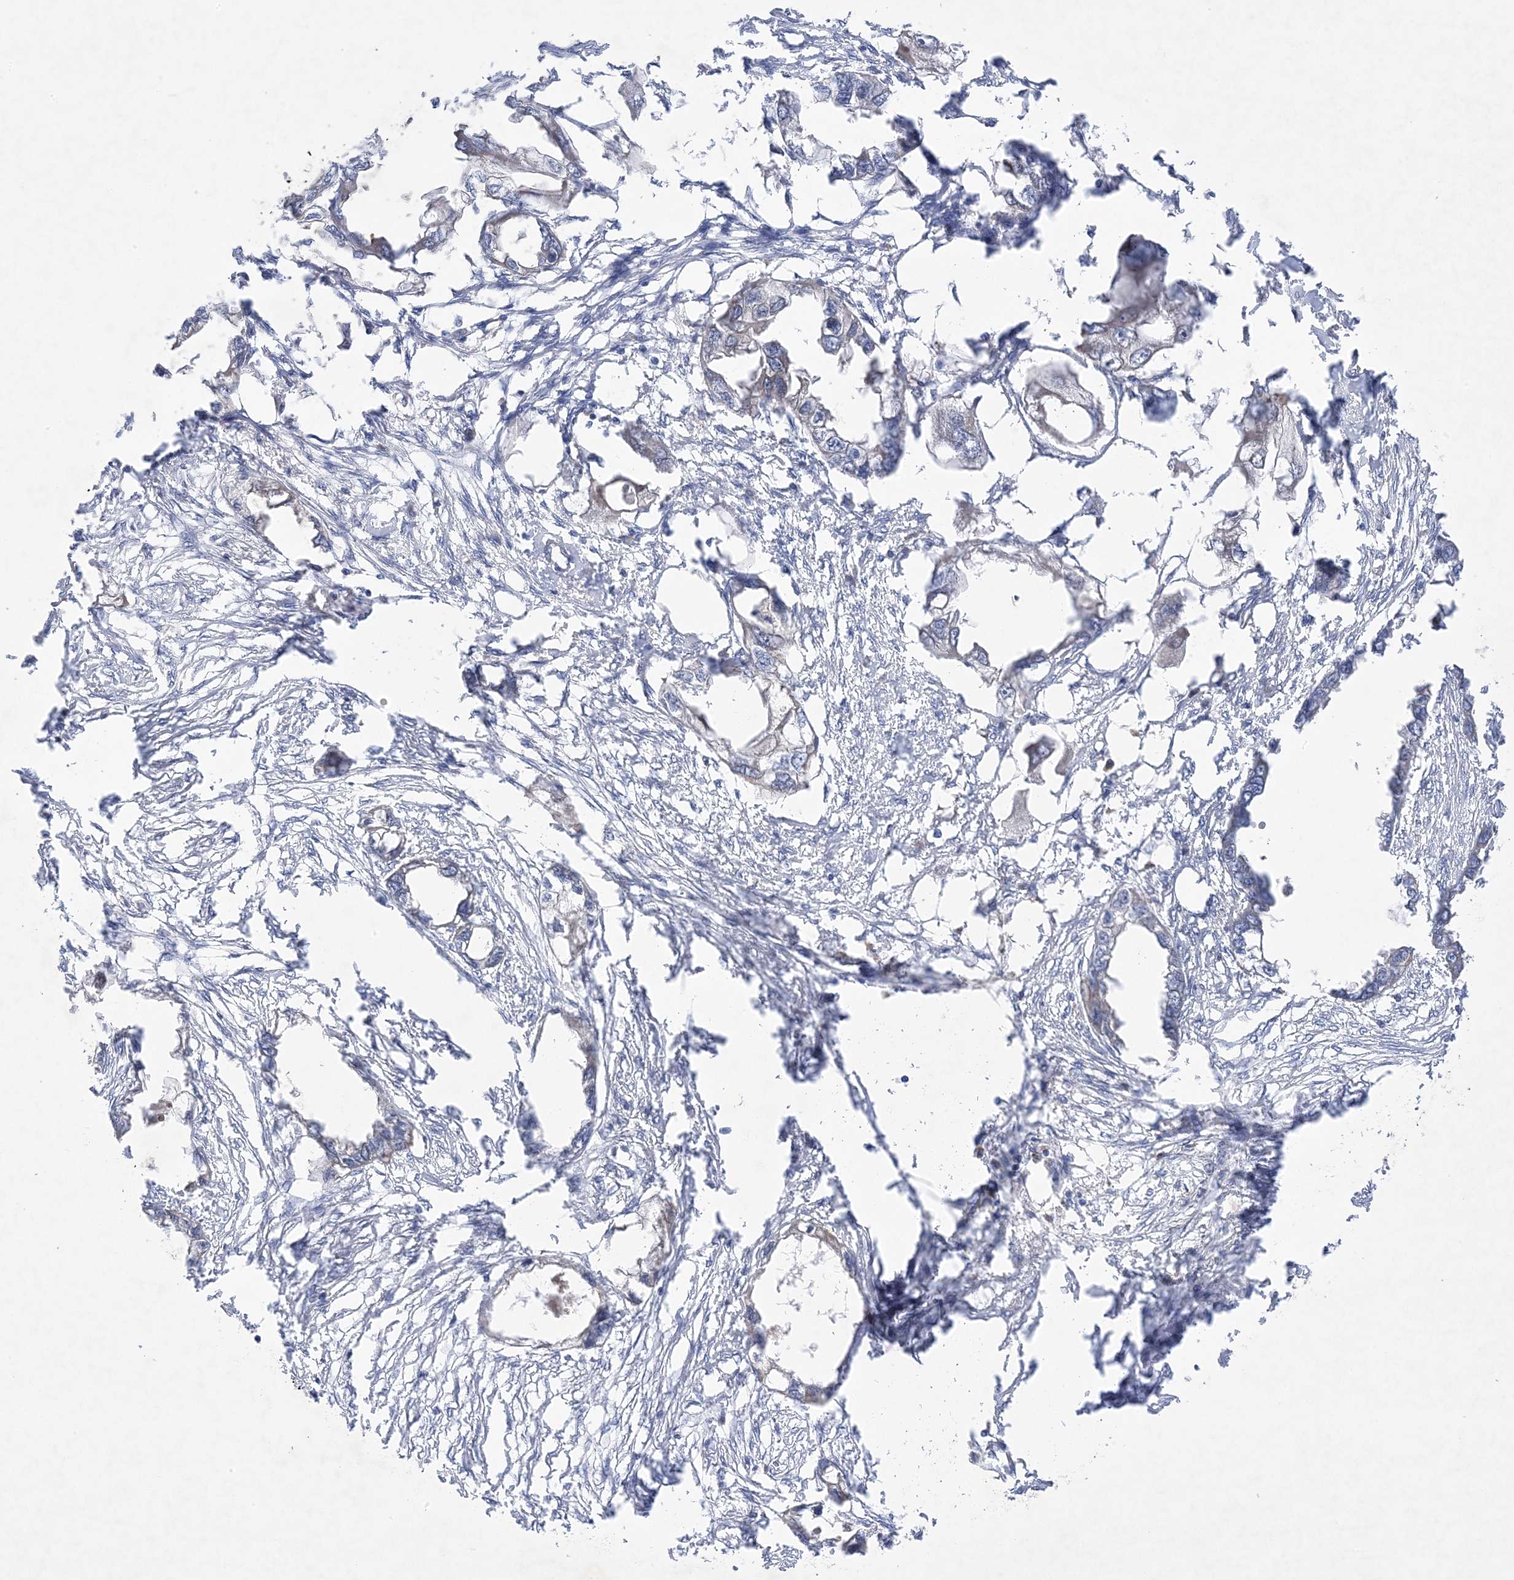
{"staining": {"intensity": "negative", "quantity": "none", "location": "none"}, "tissue": "endometrial cancer", "cell_type": "Tumor cells", "image_type": "cancer", "snomed": [{"axis": "morphology", "description": "Adenocarcinoma, NOS"}, {"axis": "morphology", "description": "Adenocarcinoma, metastatic, NOS"}, {"axis": "topography", "description": "Adipose tissue"}, {"axis": "topography", "description": "Endometrium"}], "caption": "IHC of metastatic adenocarcinoma (endometrial) shows no positivity in tumor cells.", "gene": "ANAPC1", "patient": {"sex": "female", "age": 67}}